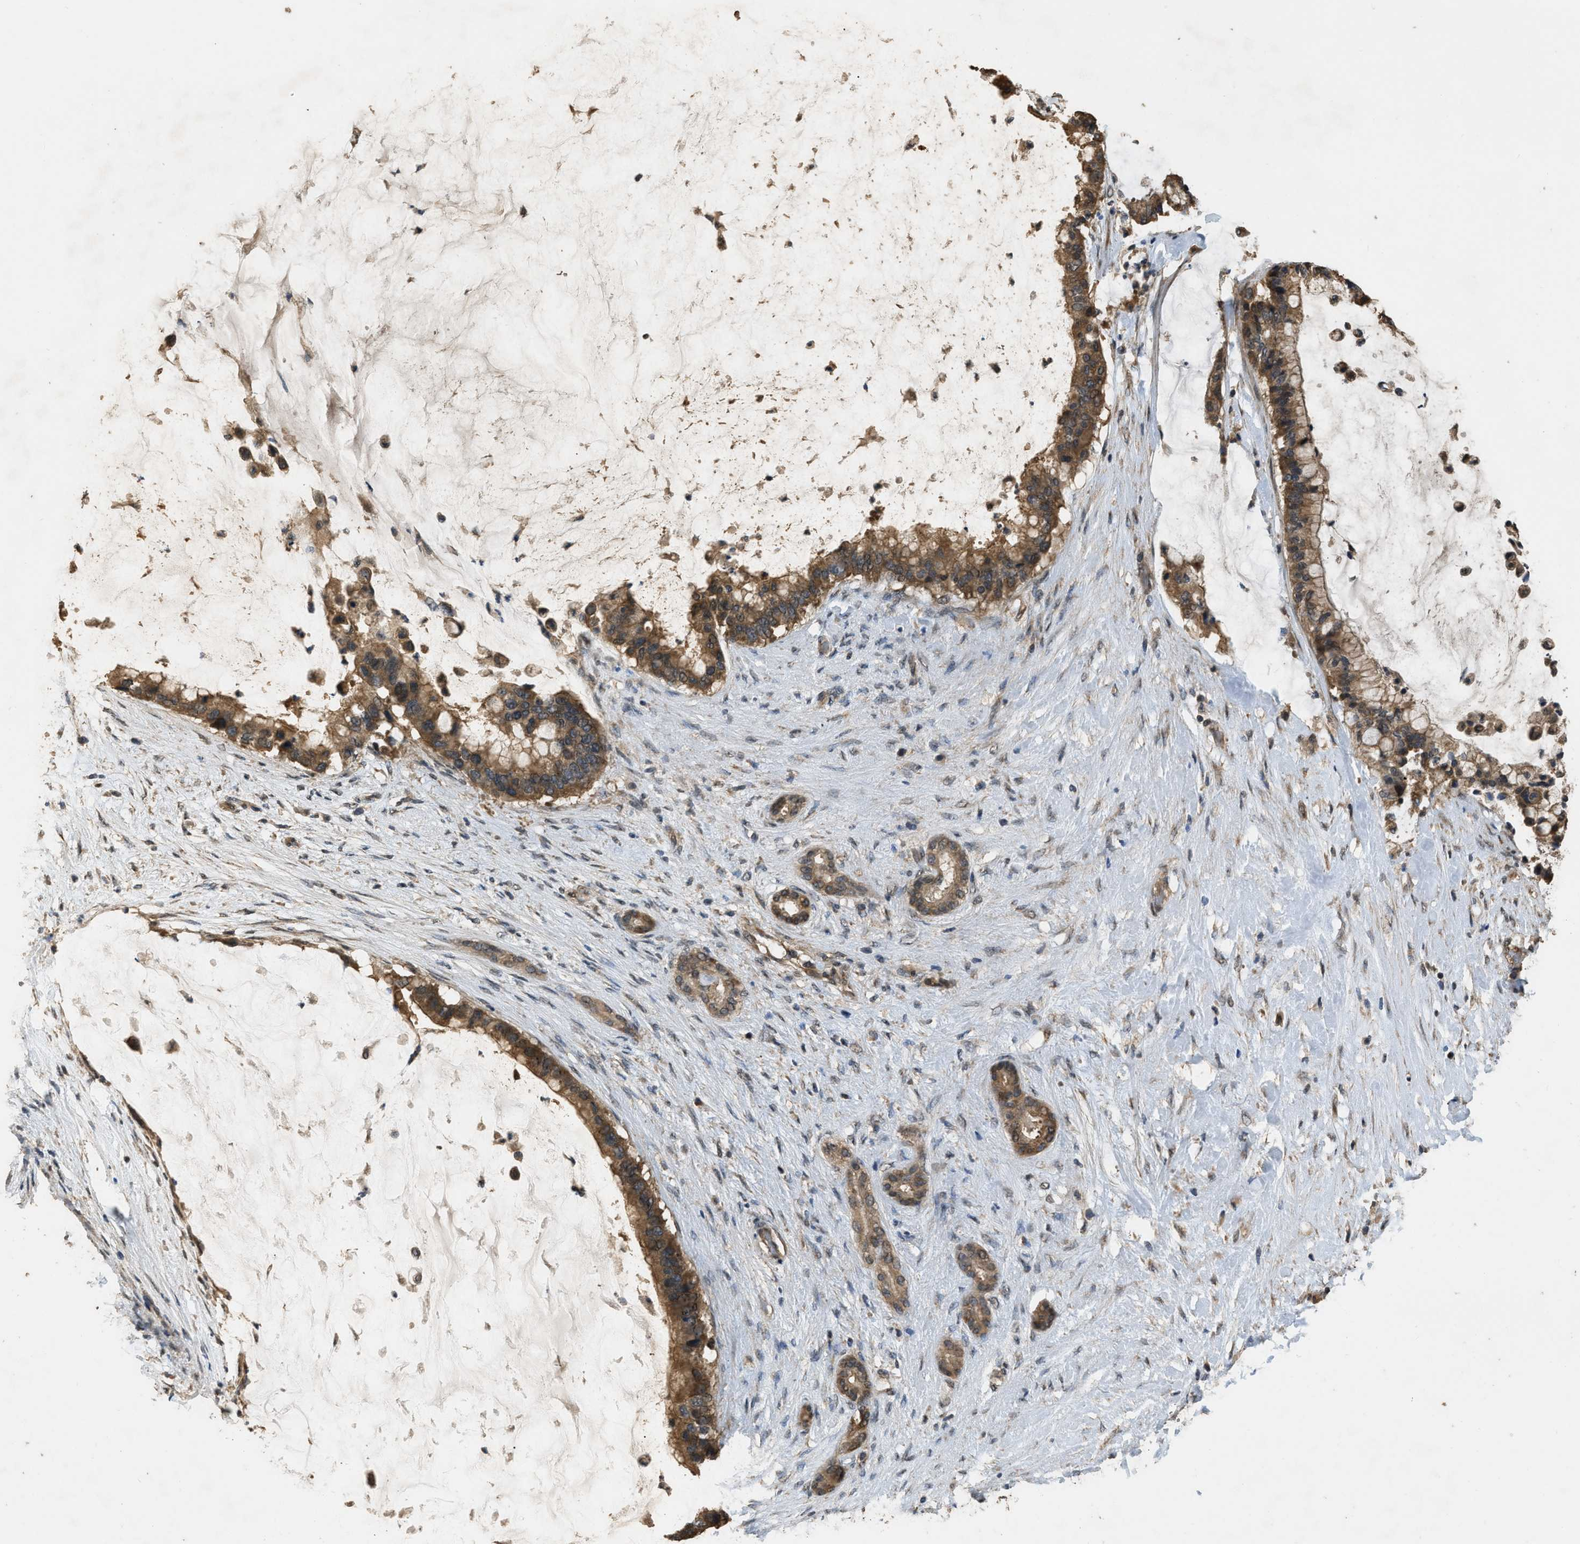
{"staining": {"intensity": "moderate", "quantity": ">75%", "location": "cytoplasmic/membranous"}, "tissue": "pancreatic cancer", "cell_type": "Tumor cells", "image_type": "cancer", "snomed": [{"axis": "morphology", "description": "Adenocarcinoma, NOS"}, {"axis": "topography", "description": "Pancreas"}], "caption": "Adenocarcinoma (pancreatic) stained with immunohistochemistry (IHC) exhibits moderate cytoplasmic/membranous staining in approximately >75% of tumor cells. (Brightfield microscopy of DAB IHC at high magnification).", "gene": "DENND6B", "patient": {"sex": "male", "age": 41}}